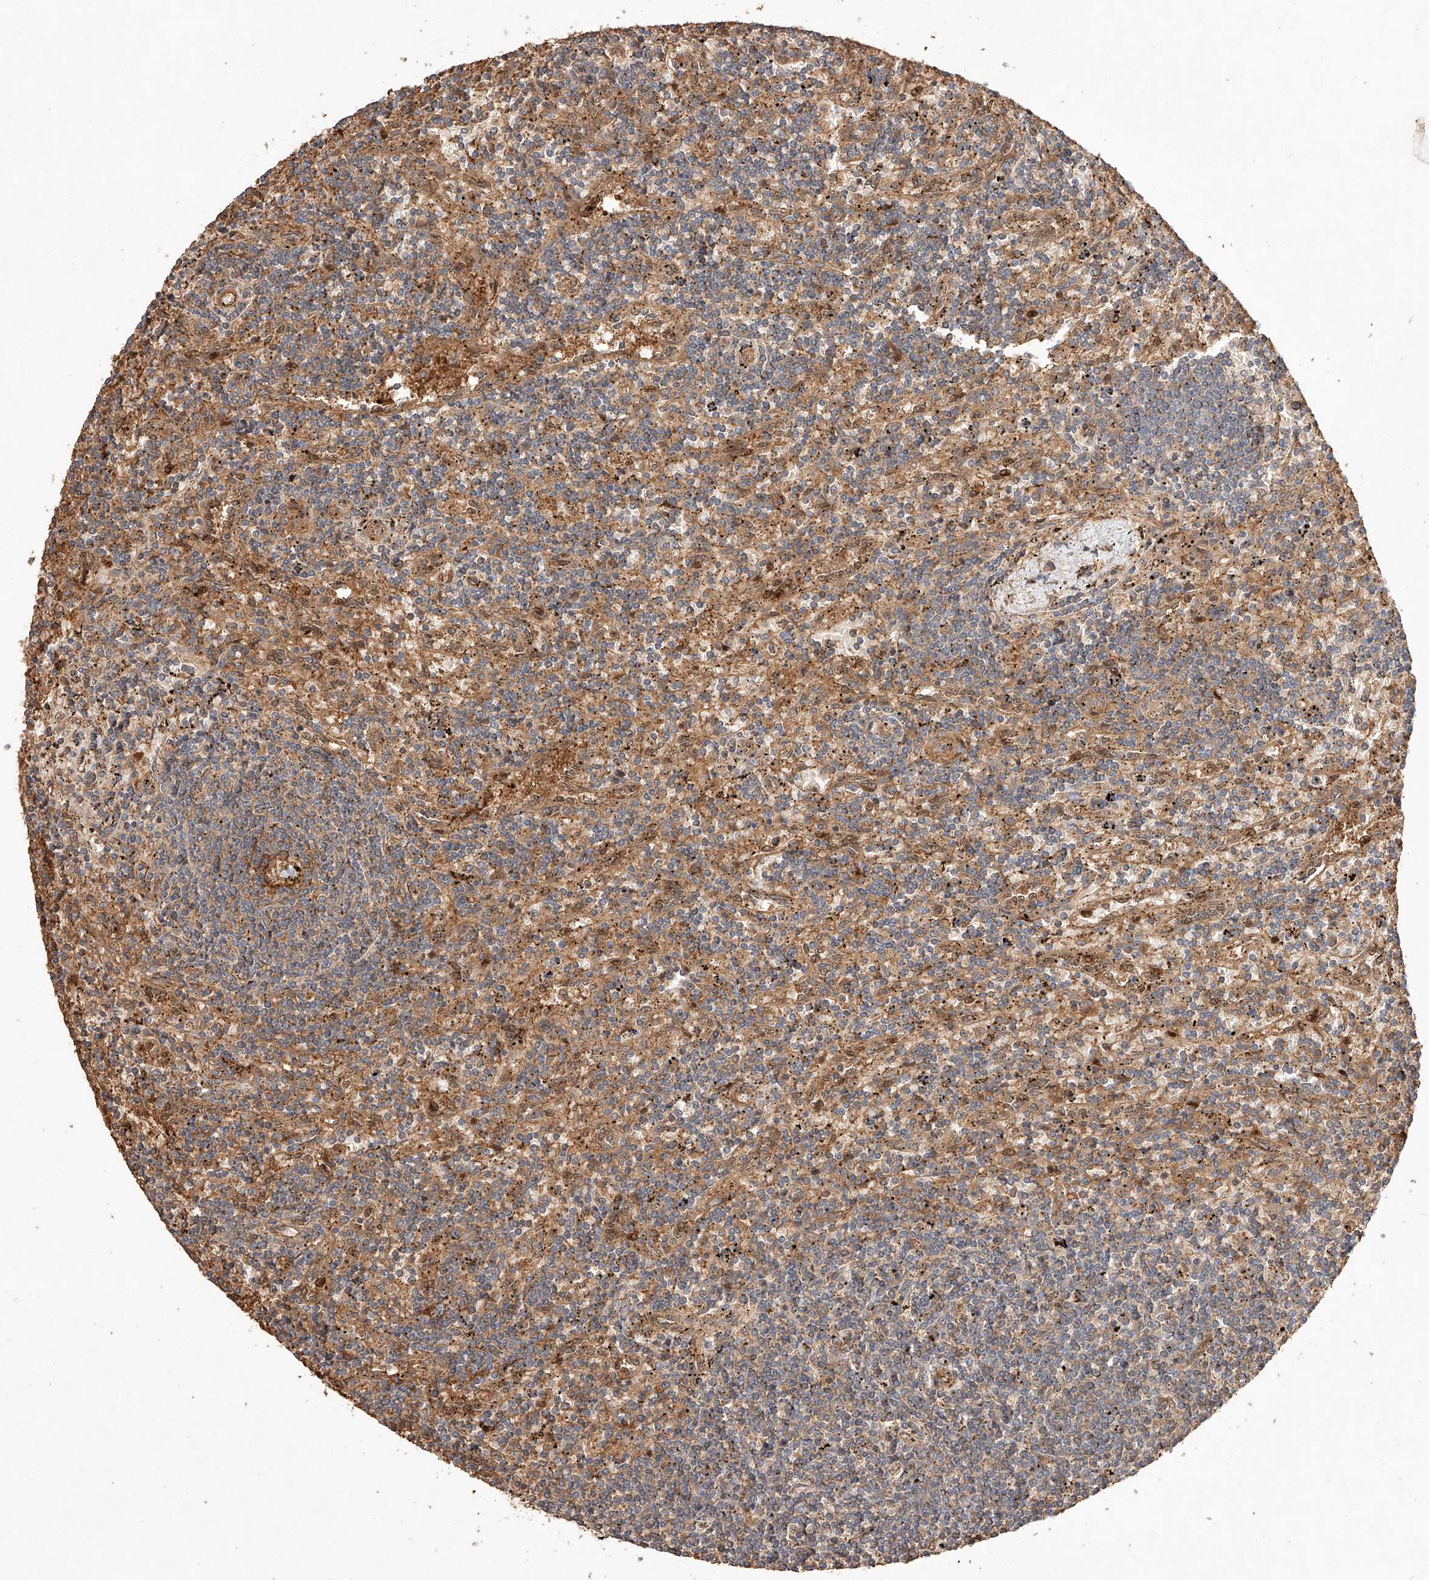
{"staining": {"intensity": "moderate", "quantity": "25%-75%", "location": "cytoplasmic/membranous"}, "tissue": "lymphoma", "cell_type": "Tumor cells", "image_type": "cancer", "snomed": [{"axis": "morphology", "description": "Malignant lymphoma, non-Hodgkin's type, Low grade"}, {"axis": "topography", "description": "Spleen"}], "caption": "The image exhibits immunohistochemical staining of low-grade malignant lymphoma, non-Hodgkin's type. There is moderate cytoplasmic/membranous positivity is identified in about 25%-75% of tumor cells. Using DAB (3,3'-diaminobenzidine) (brown) and hematoxylin (blue) stains, captured at high magnification using brightfield microscopy.", "gene": "GHDC", "patient": {"sex": "male", "age": 76}}